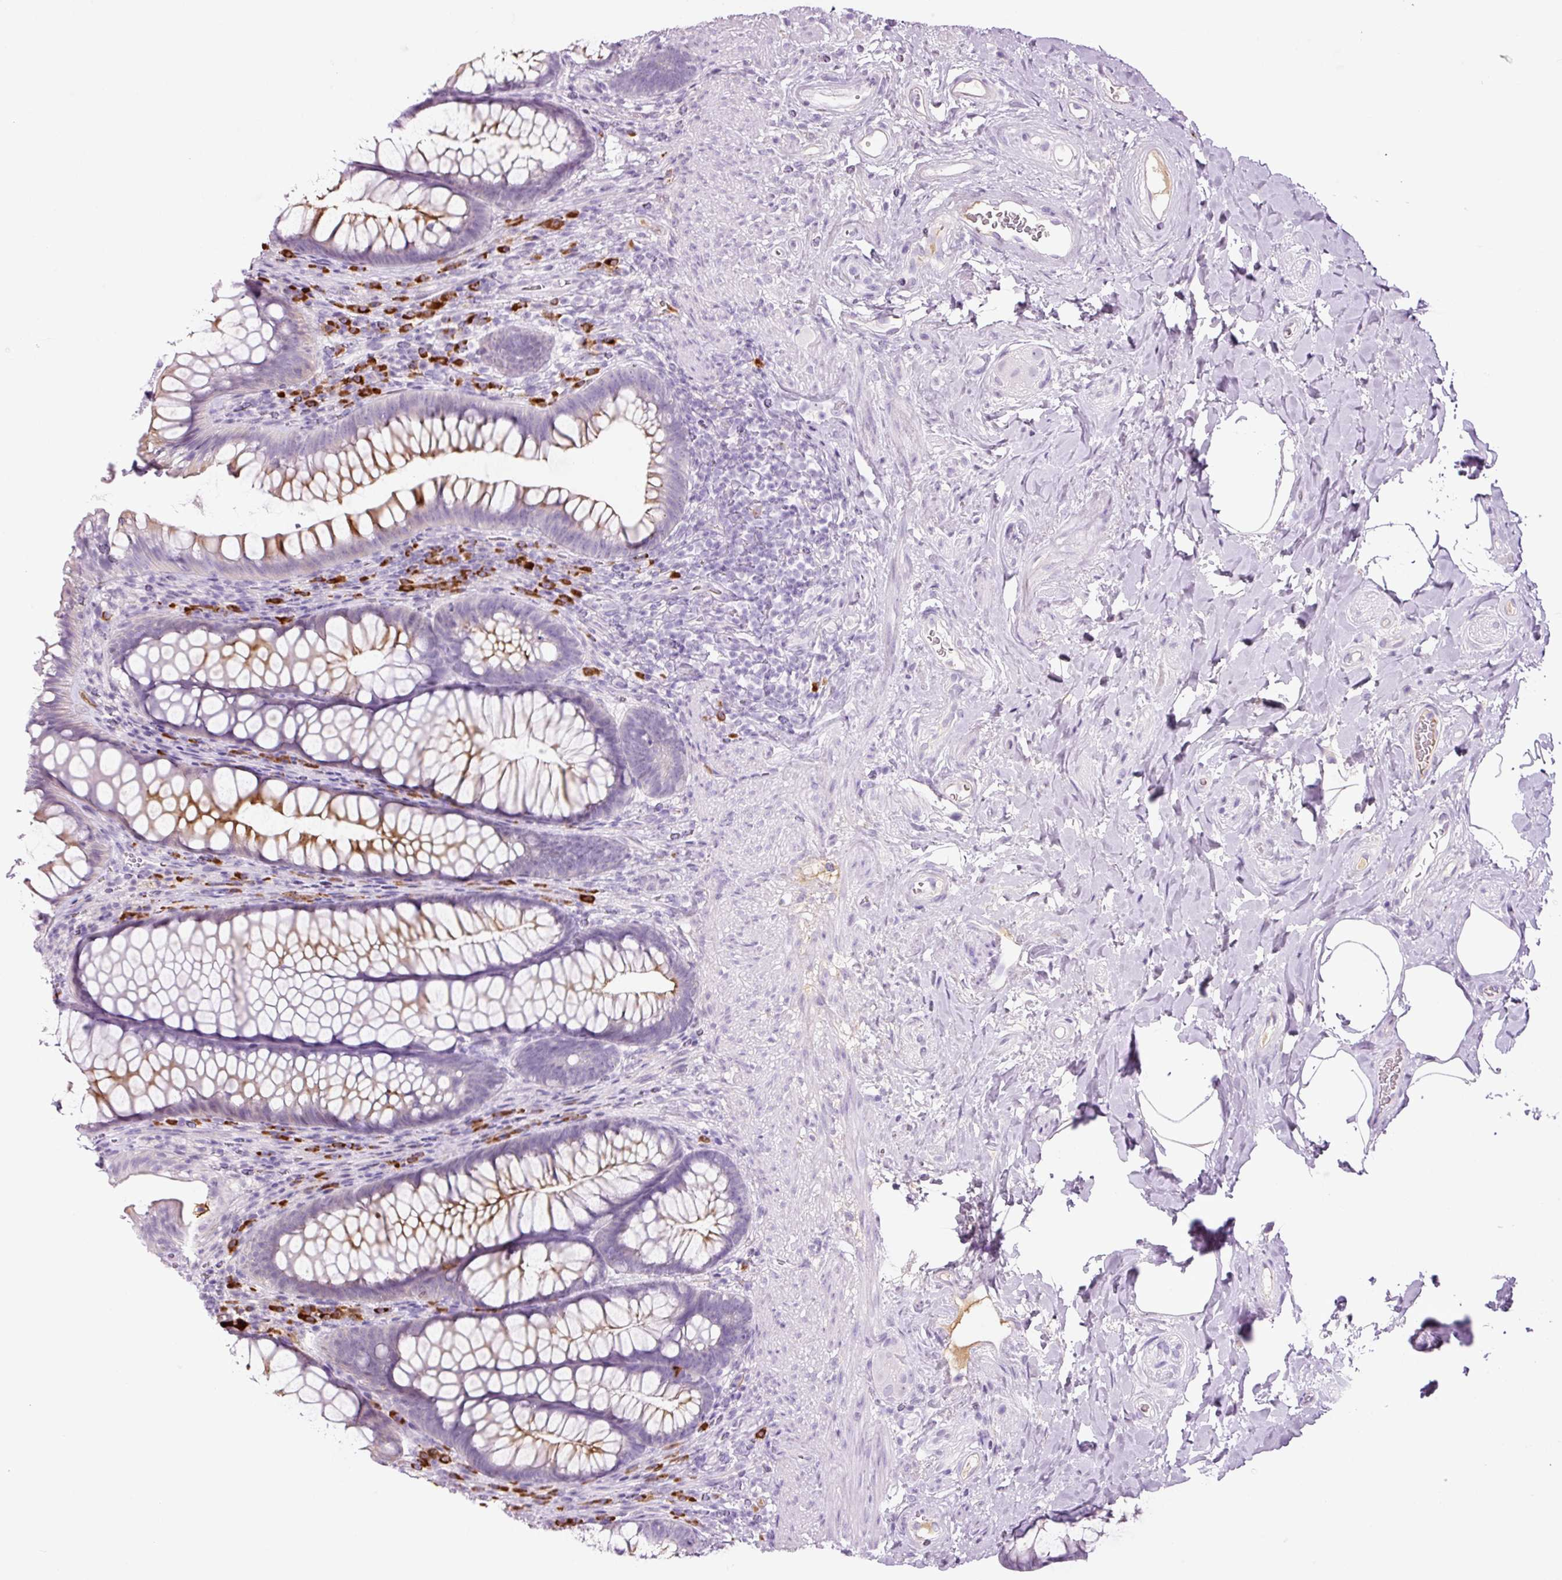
{"staining": {"intensity": "weak", "quantity": "25%-75%", "location": "cytoplasmic/membranous"}, "tissue": "rectum", "cell_type": "Glandular cells", "image_type": "normal", "snomed": [{"axis": "morphology", "description": "Normal tissue, NOS"}, {"axis": "topography", "description": "Rectum"}], "caption": "Glandular cells reveal low levels of weak cytoplasmic/membranous staining in about 25%-75% of cells in benign rectum.", "gene": "KLF1", "patient": {"sex": "male", "age": 53}}